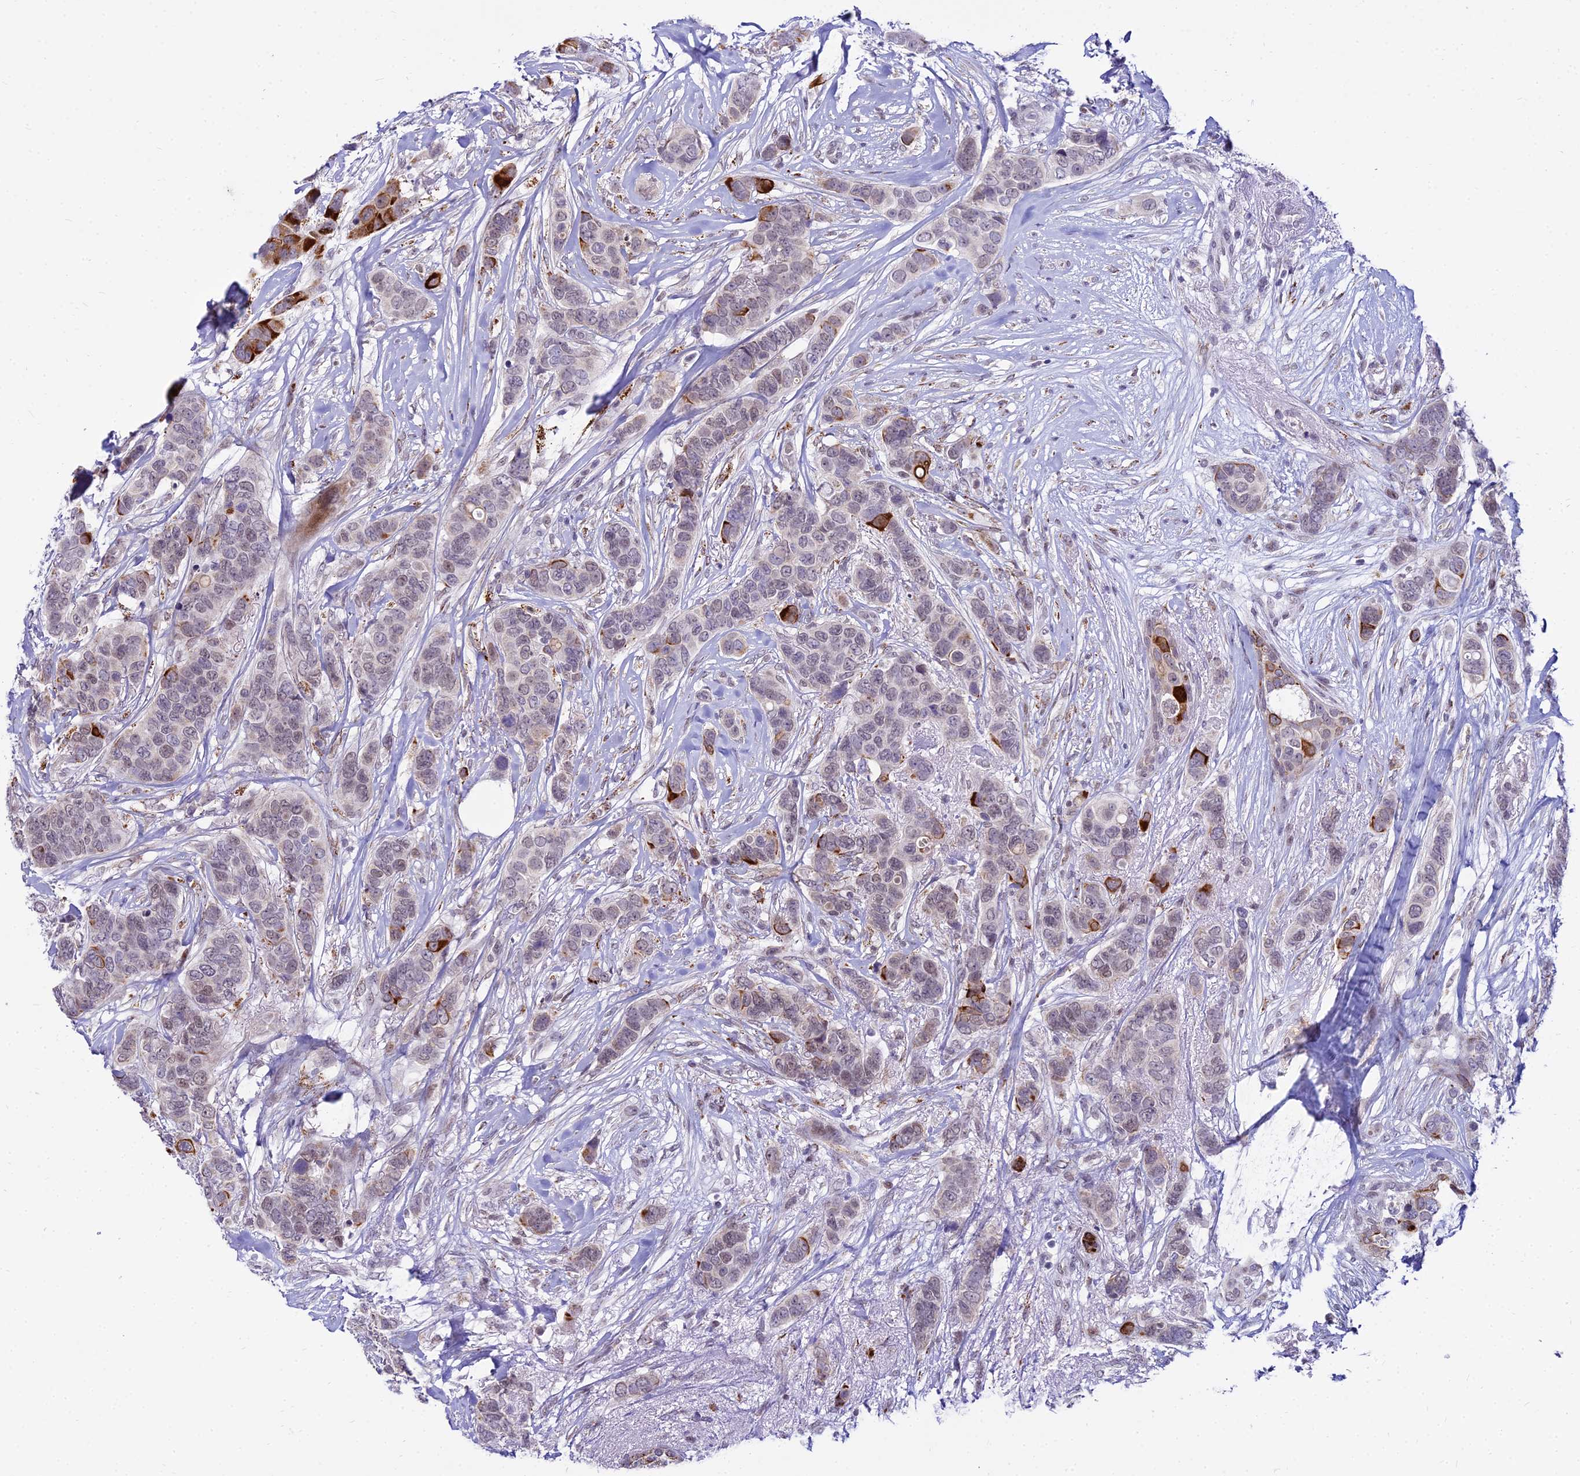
{"staining": {"intensity": "strong", "quantity": "<25%", "location": "cytoplasmic/membranous"}, "tissue": "breast cancer", "cell_type": "Tumor cells", "image_type": "cancer", "snomed": [{"axis": "morphology", "description": "Lobular carcinoma"}, {"axis": "topography", "description": "Breast"}], "caption": "About <25% of tumor cells in lobular carcinoma (breast) display strong cytoplasmic/membranous protein staining as visualized by brown immunohistochemical staining.", "gene": "C6orf163", "patient": {"sex": "female", "age": 51}}